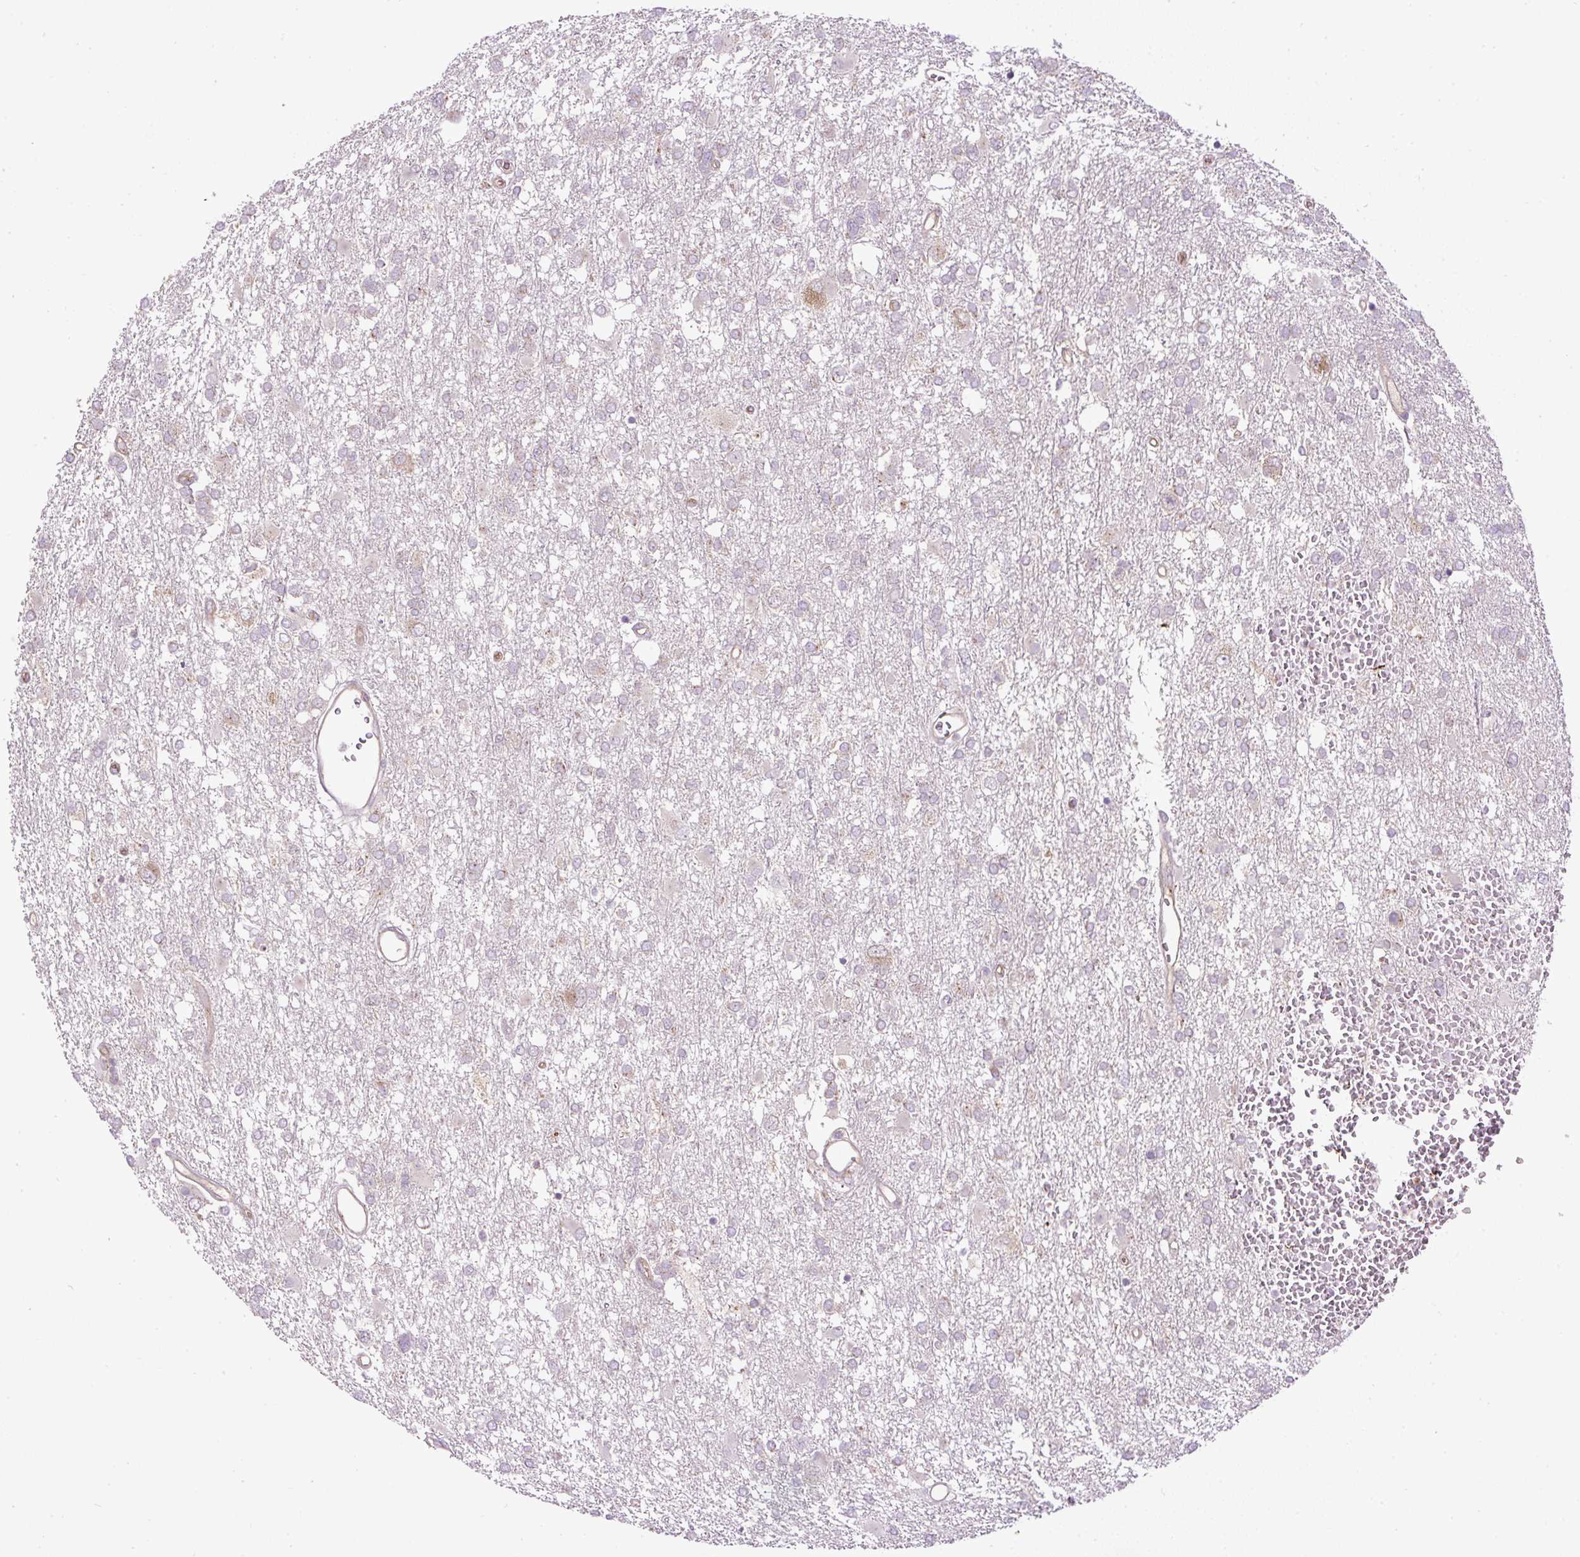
{"staining": {"intensity": "weak", "quantity": "<25%", "location": "cytoplasmic/membranous"}, "tissue": "glioma", "cell_type": "Tumor cells", "image_type": "cancer", "snomed": [{"axis": "morphology", "description": "Glioma, malignant, High grade"}, {"axis": "topography", "description": "Brain"}], "caption": "A high-resolution image shows IHC staining of glioma, which shows no significant staining in tumor cells.", "gene": "ZNF547", "patient": {"sex": "male", "age": 61}}